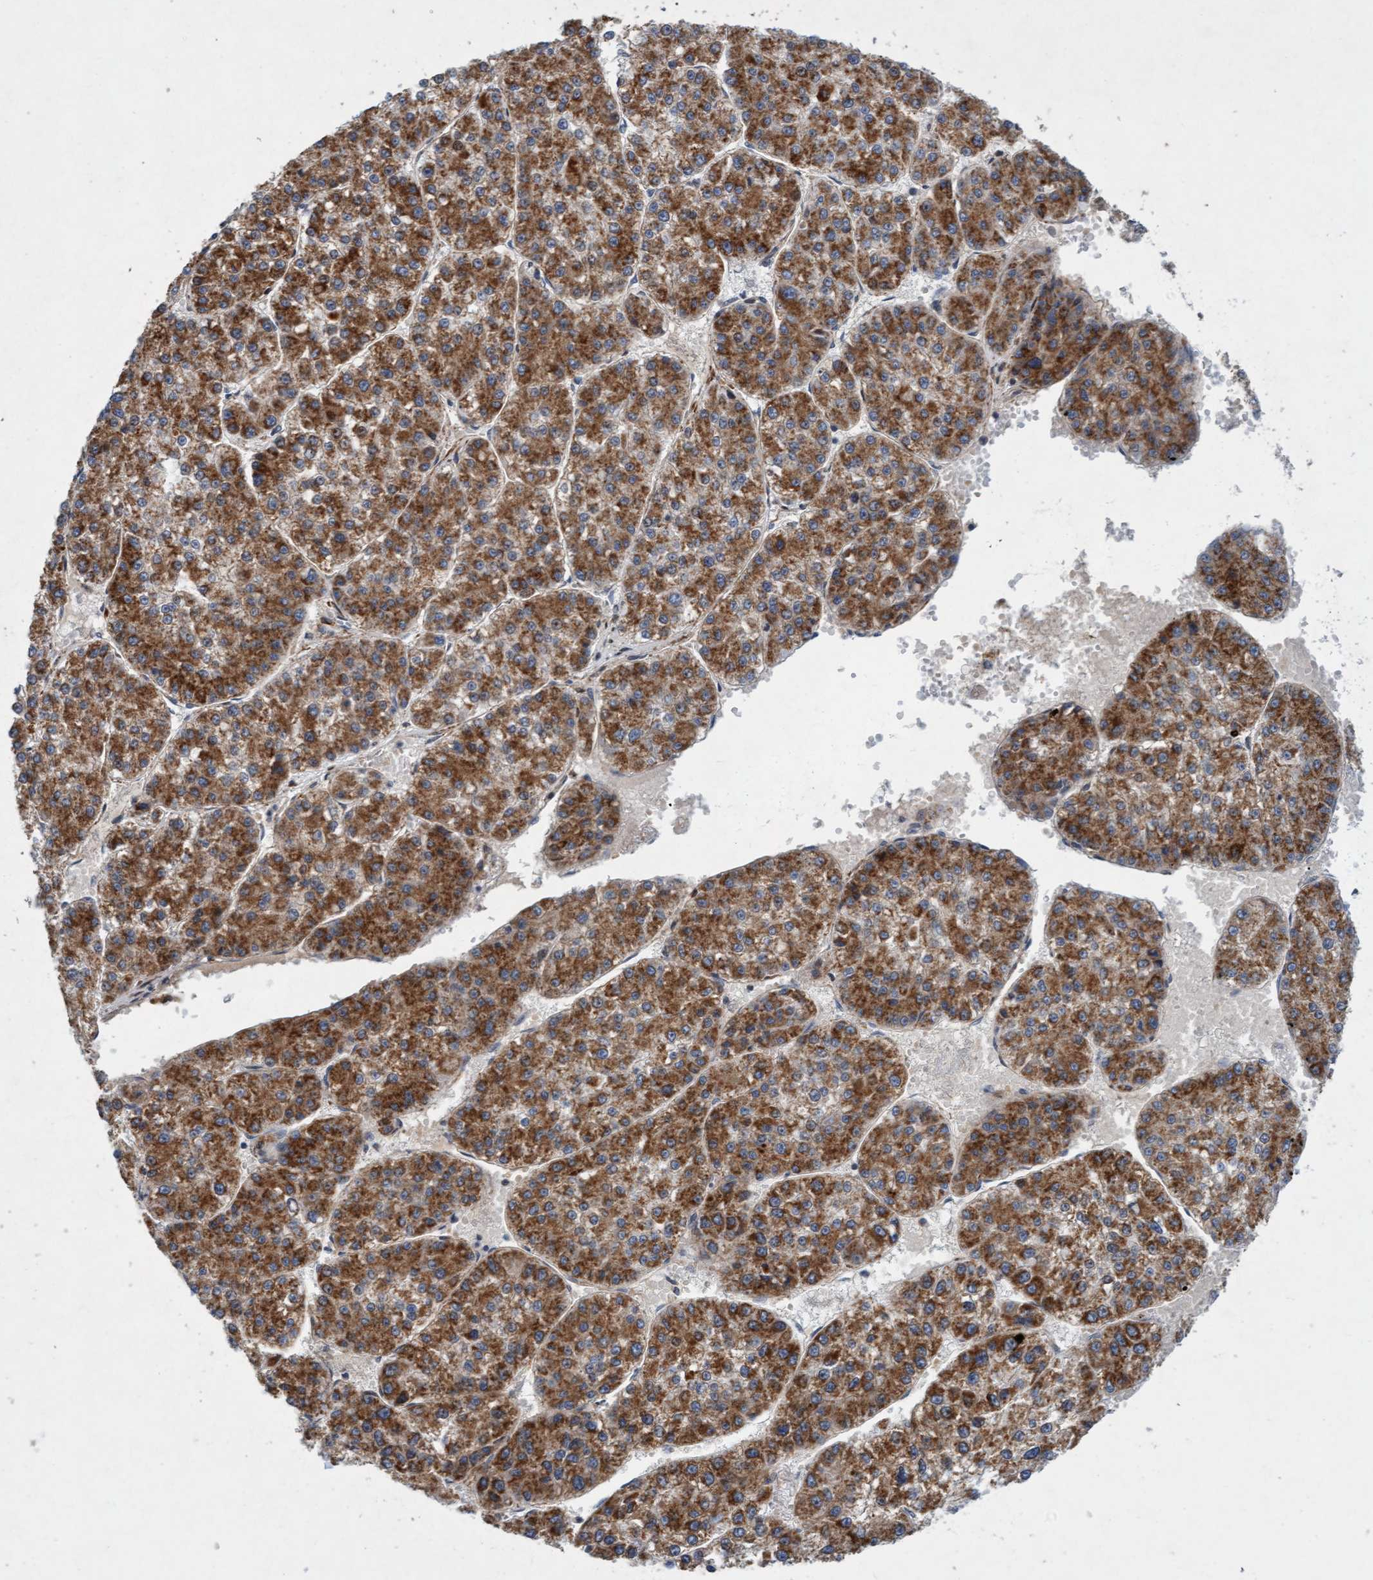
{"staining": {"intensity": "moderate", "quantity": ">75%", "location": "cytoplasmic/membranous"}, "tissue": "liver cancer", "cell_type": "Tumor cells", "image_type": "cancer", "snomed": [{"axis": "morphology", "description": "Carcinoma, Hepatocellular, NOS"}, {"axis": "topography", "description": "Liver"}], "caption": "This image displays immunohistochemistry staining of human liver cancer (hepatocellular carcinoma), with medium moderate cytoplasmic/membranous staining in about >75% of tumor cells.", "gene": "TMEM70", "patient": {"sex": "female", "age": 73}}